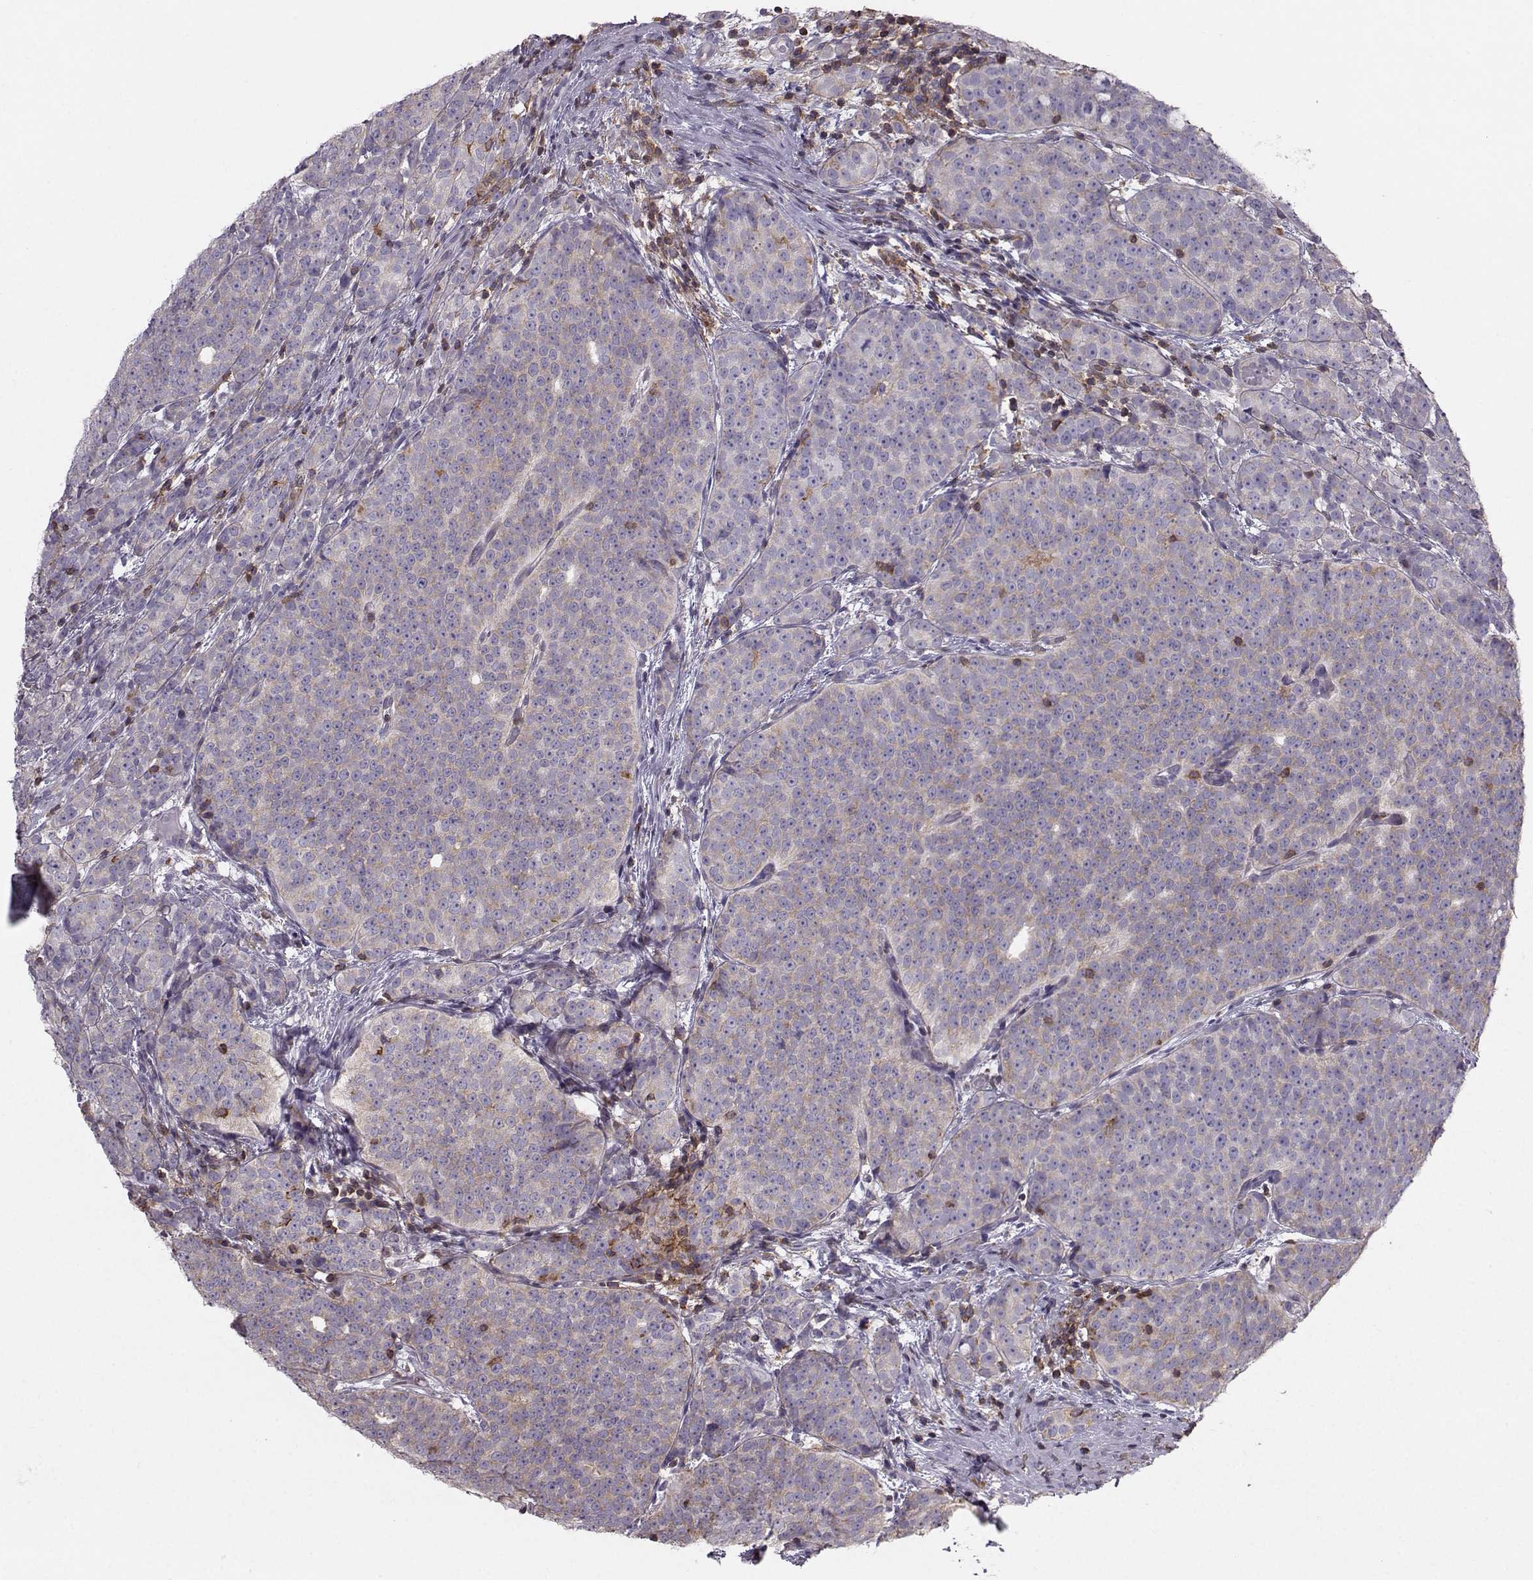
{"staining": {"intensity": "weak", "quantity": "25%-75%", "location": "cytoplasmic/membranous"}, "tissue": "prostate cancer", "cell_type": "Tumor cells", "image_type": "cancer", "snomed": [{"axis": "morphology", "description": "Adenocarcinoma, High grade"}, {"axis": "topography", "description": "Prostate"}], "caption": "High-grade adenocarcinoma (prostate) was stained to show a protein in brown. There is low levels of weak cytoplasmic/membranous expression in about 25%-75% of tumor cells.", "gene": "ZBTB32", "patient": {"sex": "male", "age": 53}}